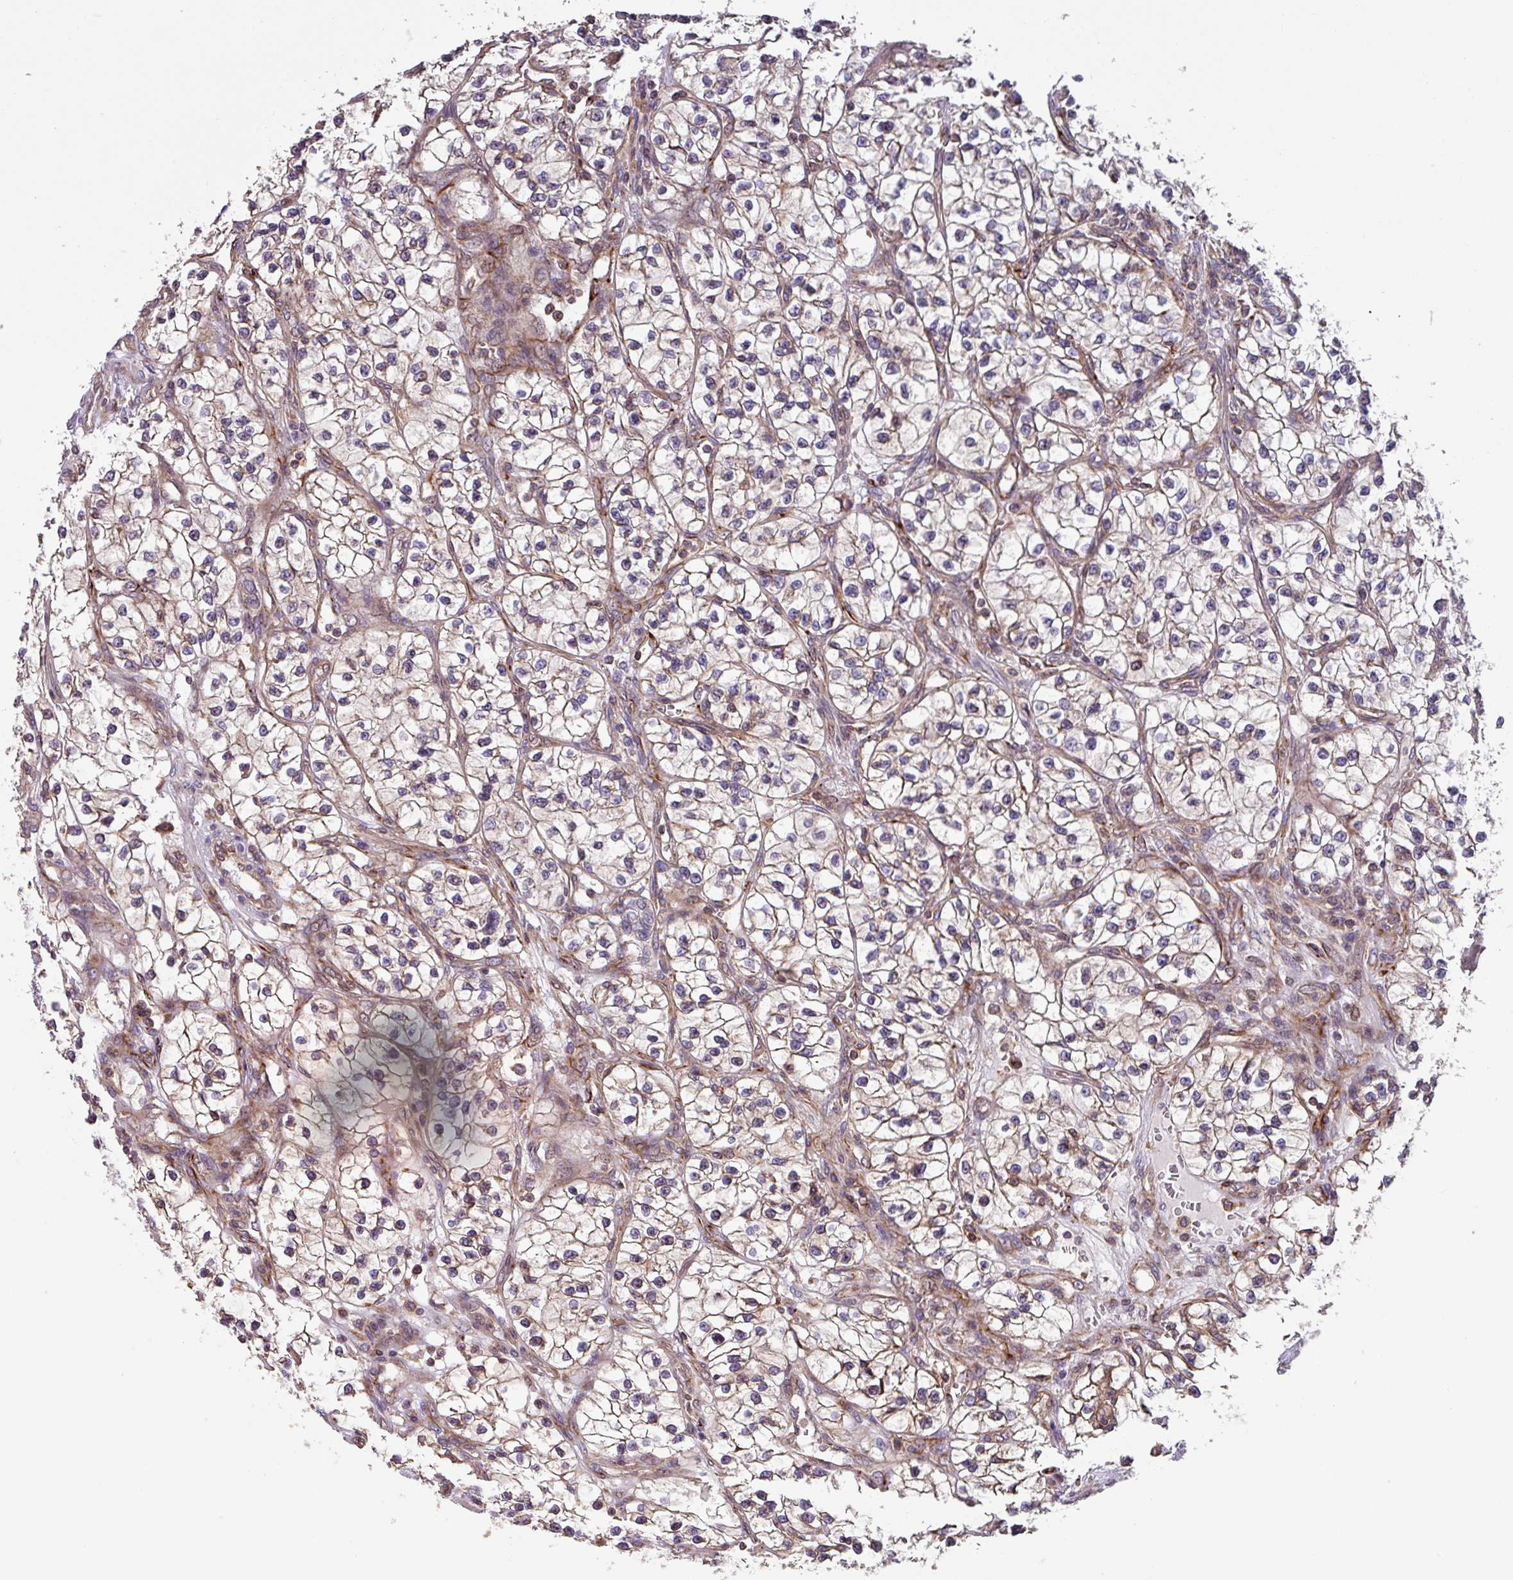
{"staining": {"intensity": "weak", "quantity": "25%-75%", "location": "cytoplasmic/membranous"}, "tissue": "renal cancer", "cell_type": "Tumor cells", "image_type": "cancer", "snomed": [{"axis": "morphology", "description": "Adenocarcinoma, NOS"}, {"axis": "topography", "description": "Kidney"}], "caption": "This is an image of IHC staining of renal cancer, which shows weak positivity in the cytoplasmic/membranous of tumor cells.", "gene": "PLEKHD1", "patient": {"sex": "female", "age": 57}}